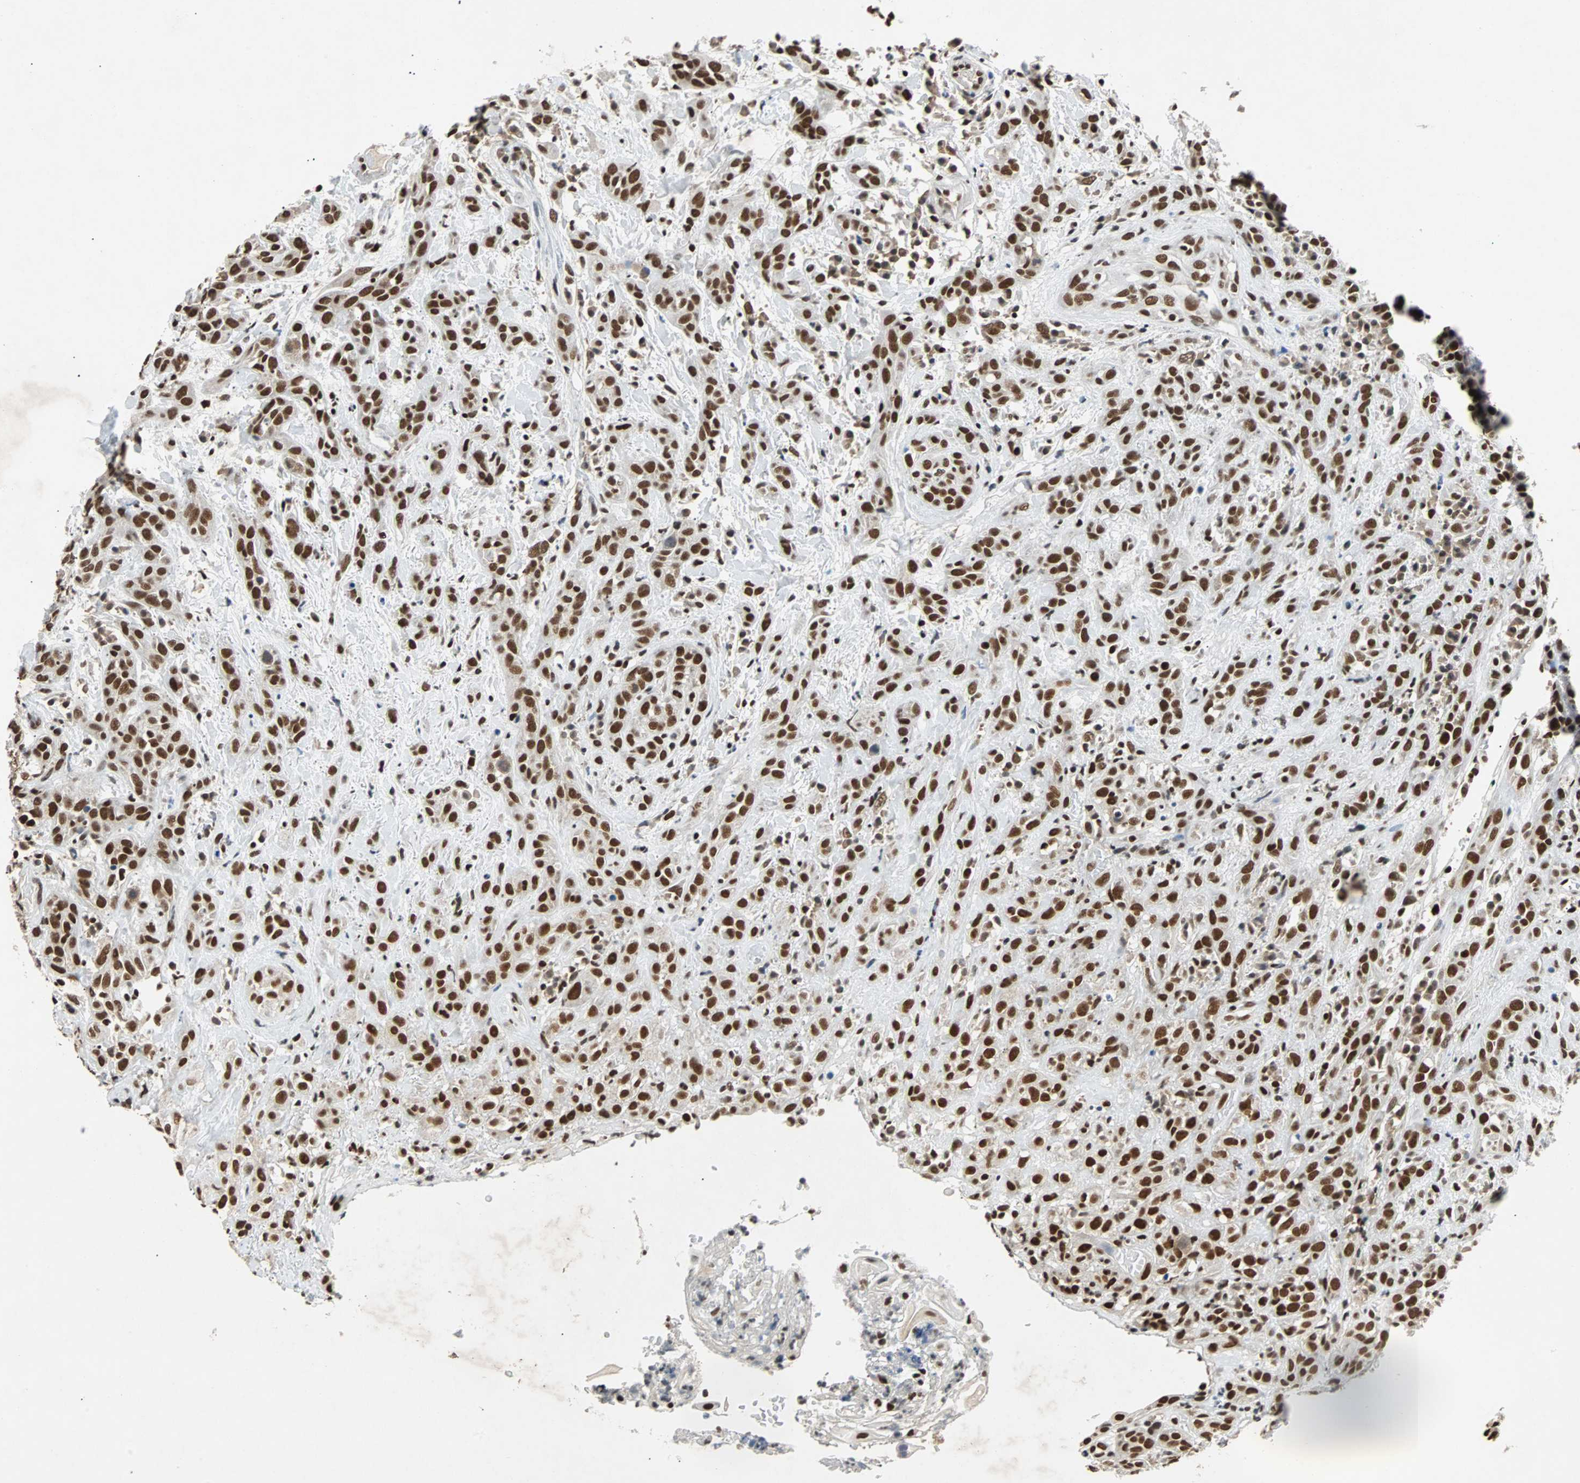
{"staining": {"intensity": "strong", "quantity": ">75%", "location": "nuclear"}, "tissue": "head and neck cancer", "cell_type": "Tumor cells", "image_type": "cancer", "snomed": [{"axis": "morphology", "description": "Squamous cell carcinoma, NOS"}, {"axis": "topography", "description": "Head-Neck"}], "caption": "Immunohistochemical staining of head and neck cancer (squamous cell carcinoma) shows high levels of strong nuclear expression in approximately >75% of tumor cells.", "gene": "GATAD2A", "patient": {"sex": "male", "age": 62}}